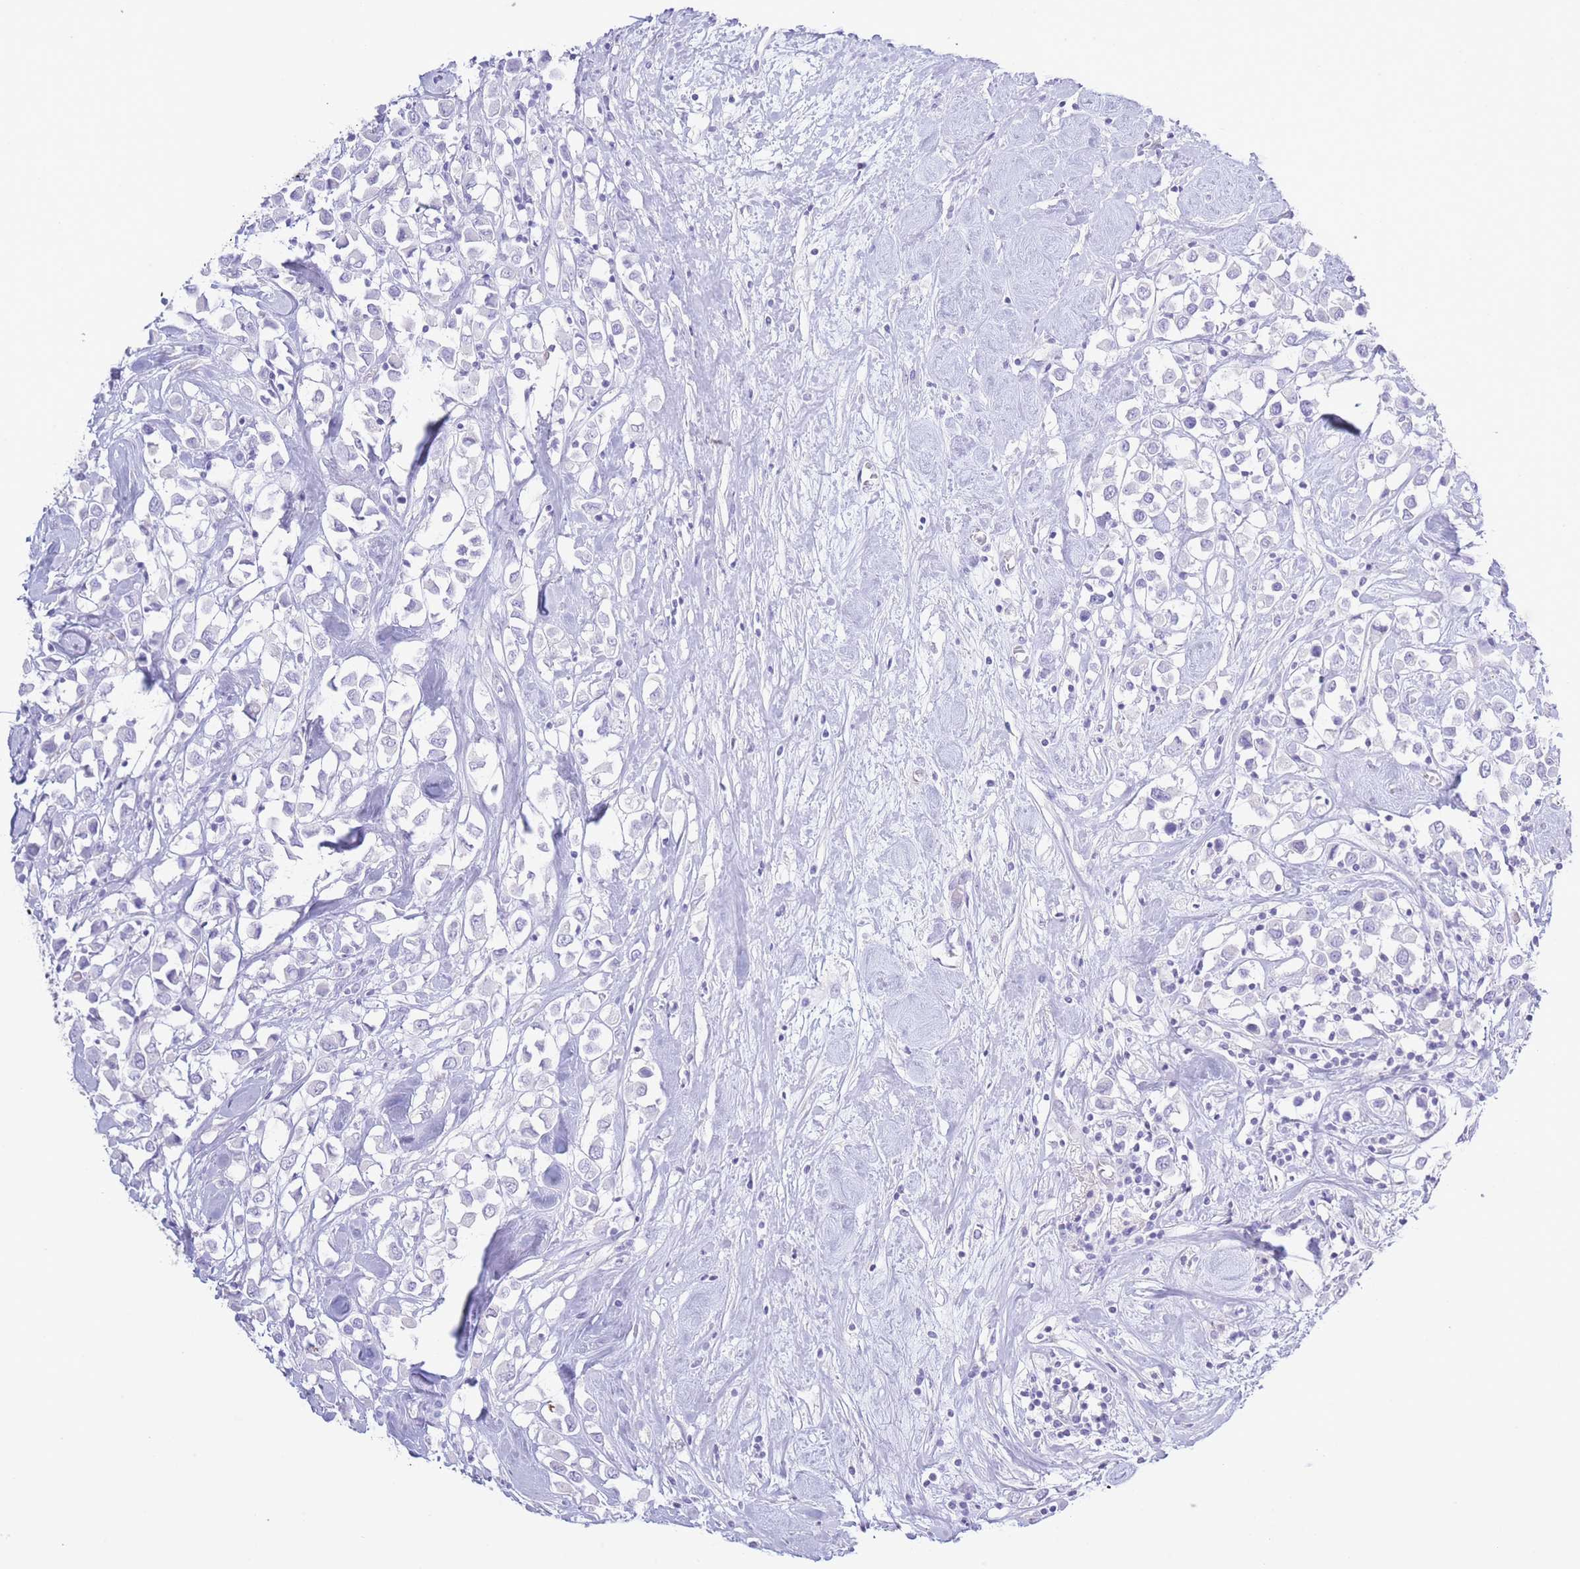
{"staining": {"intensity": "negative", "quantity": "none", "location": "none"}, "tissue": "breast cancer", "cell_type": "Tumor cells", "image_type": "cancer", "snomed": [{"axis": "morphology", "description": "Duct carcinoma"}, {"axis": "topography", "description": "Breast"}], "caption": "High magnification brightfield microscopy of invasive ductal carcinoma (breast) stained with DAB (3,3'-diaminobenzidine) (brown) and counterstained with hematoxylin (blue): tumor cells show no significant staining.", "gene": "PKLR", "patient": {"sex": "female", "age": 61}}